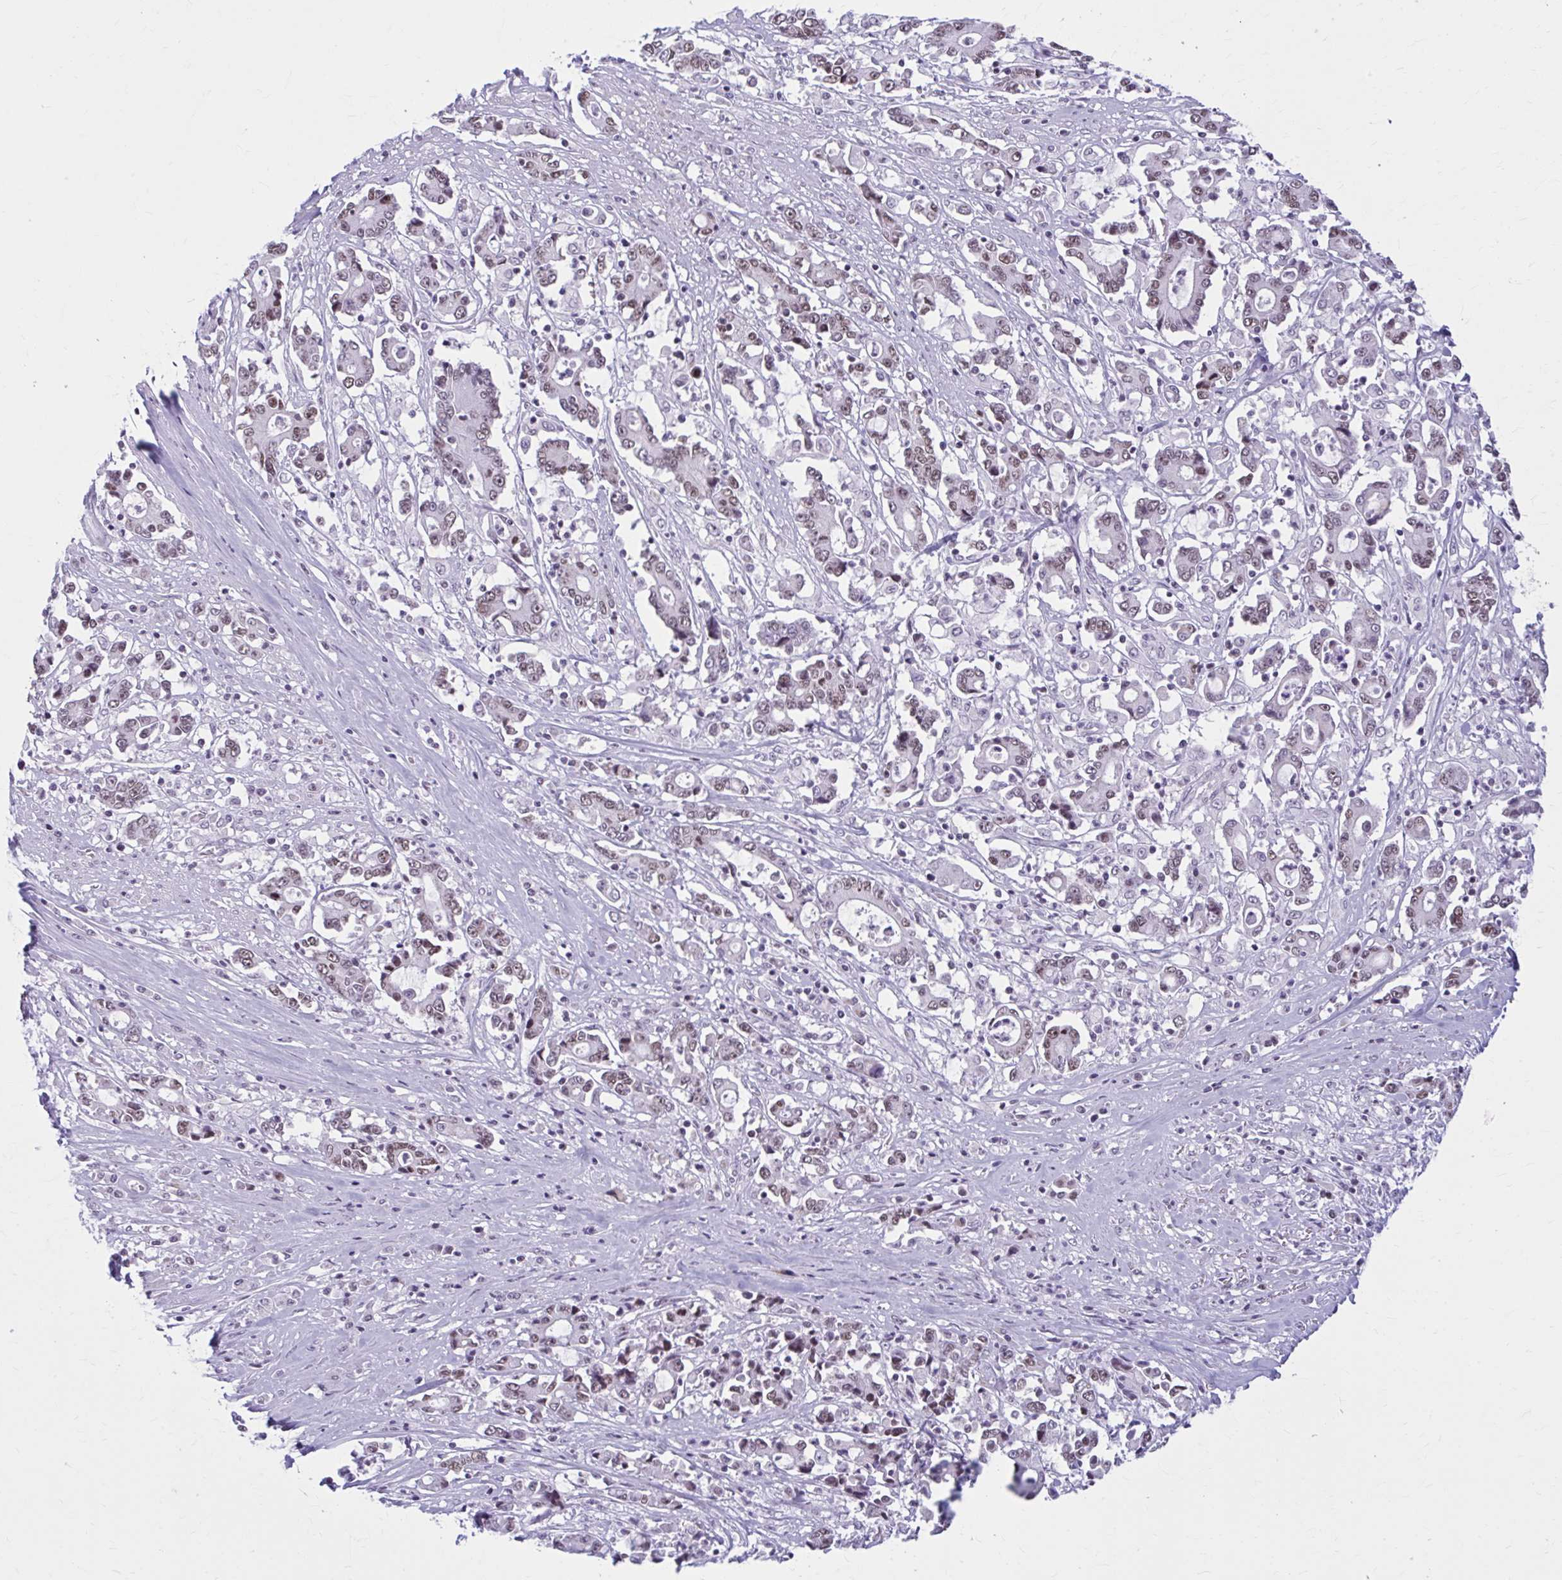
{"staining": {"intensity": "moderate", "quantity": ">75%", "location": "nuclear"}, "tissue": "stomach cancer", "cell_type": "Tumor cells", "image_type": "cancer", "snomed": [{"axis": "morphology", "description": "Adenocarcinoma, NOS"}, {"axis": "topography", "description": "Stomach, upper"}], "caption": "This is a photomicrograph of immunohistochemistry staining of stomach cancer (adenocarcinoma), which shows moderate positivity in the nuclear of tumor cells.", "gene": "PABIR1", "patient": {"sex": "male", "age": 68}}